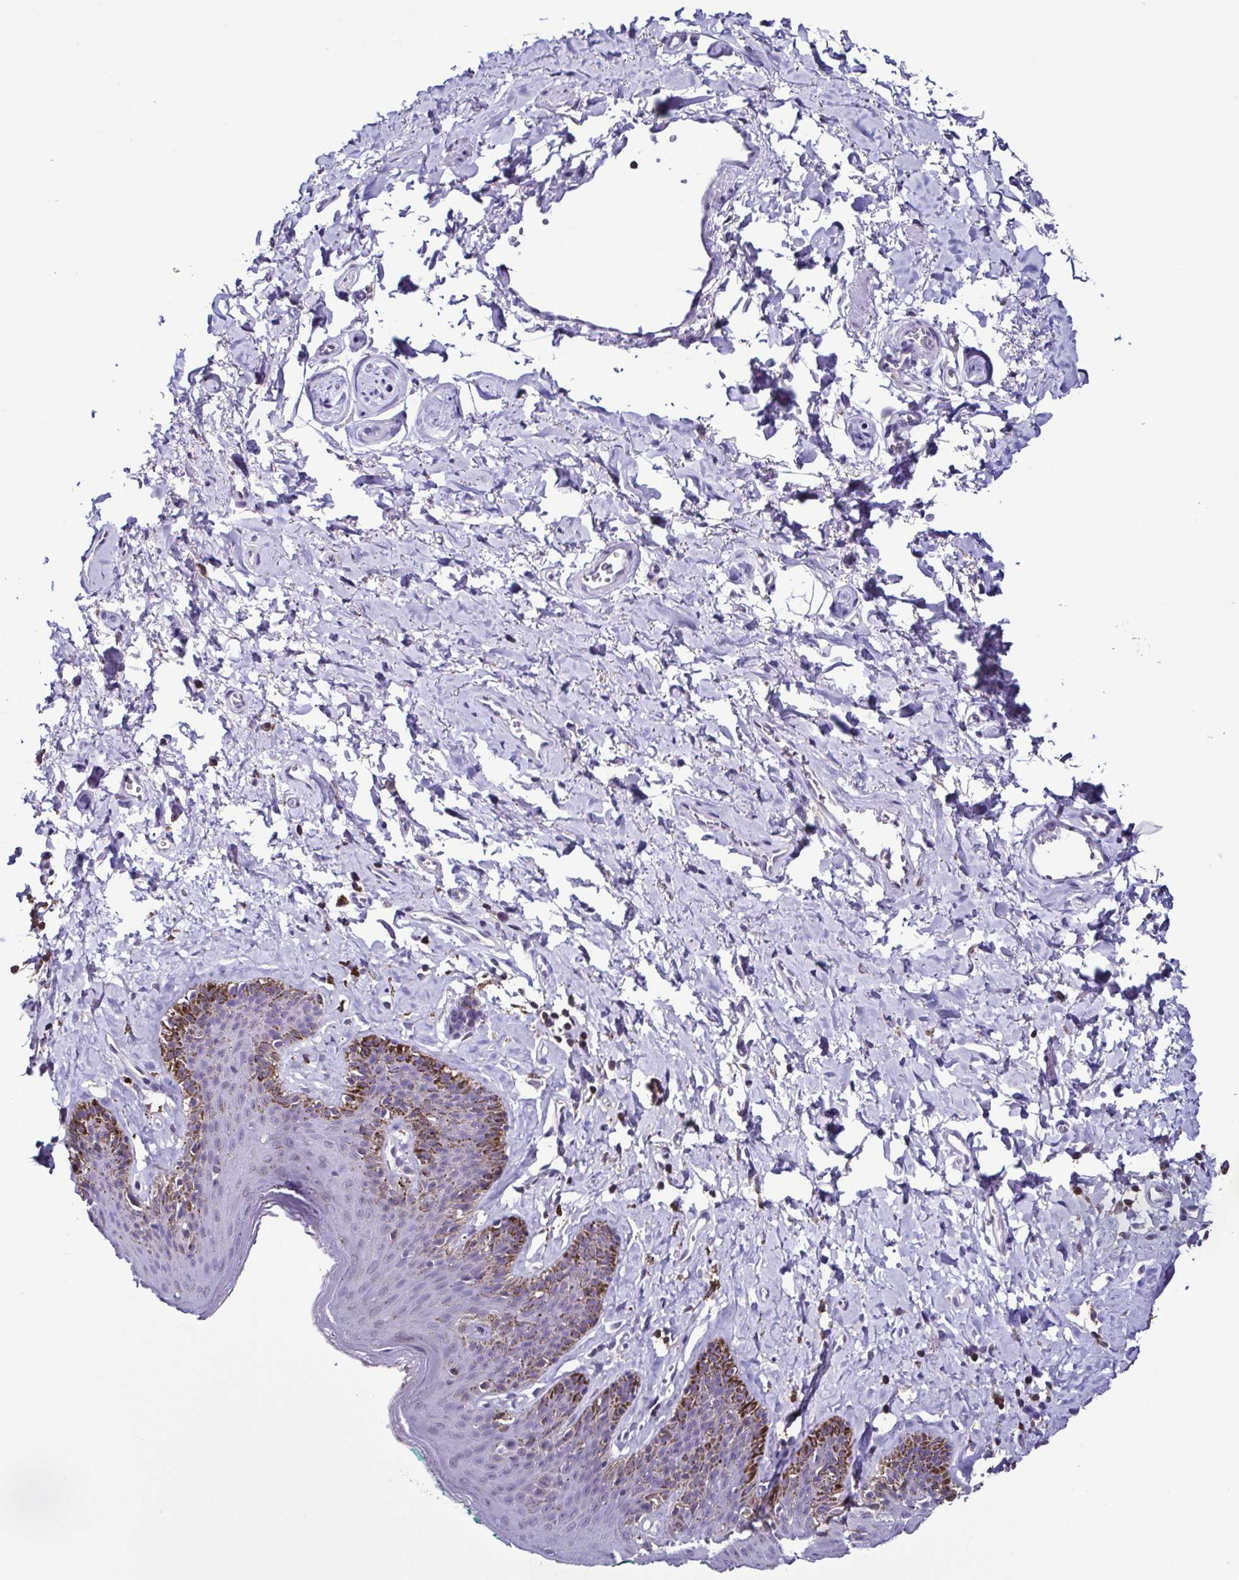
{"staining": {"intensity": "moderate", "quantity": "<25%", "location": "cytoplasmic/membranous"}, "tissue": "skin", "cell_type": "Epidermal cells", "image_type": "normal", "snomed": [{"axis": "morphology", "description": "Normal tissue, NOS"}, {"axis": "topography", "description": "Vulva"}, {"axis": "topography", "description": "Peripheral nerve tissue"}], "caption": "Immunohistochemistry (IHC) of unremarkable skin displays low levels of moderate cytoplasmic/membranous positivity in approximately <25% of epidermal cells. (DAB (3,3'-diaminobenzidine) IHC, brown staining for protein, blue staining for nuclei).", "gene": "TNNT2", "patient": {"sex": "female", "age": 66}}